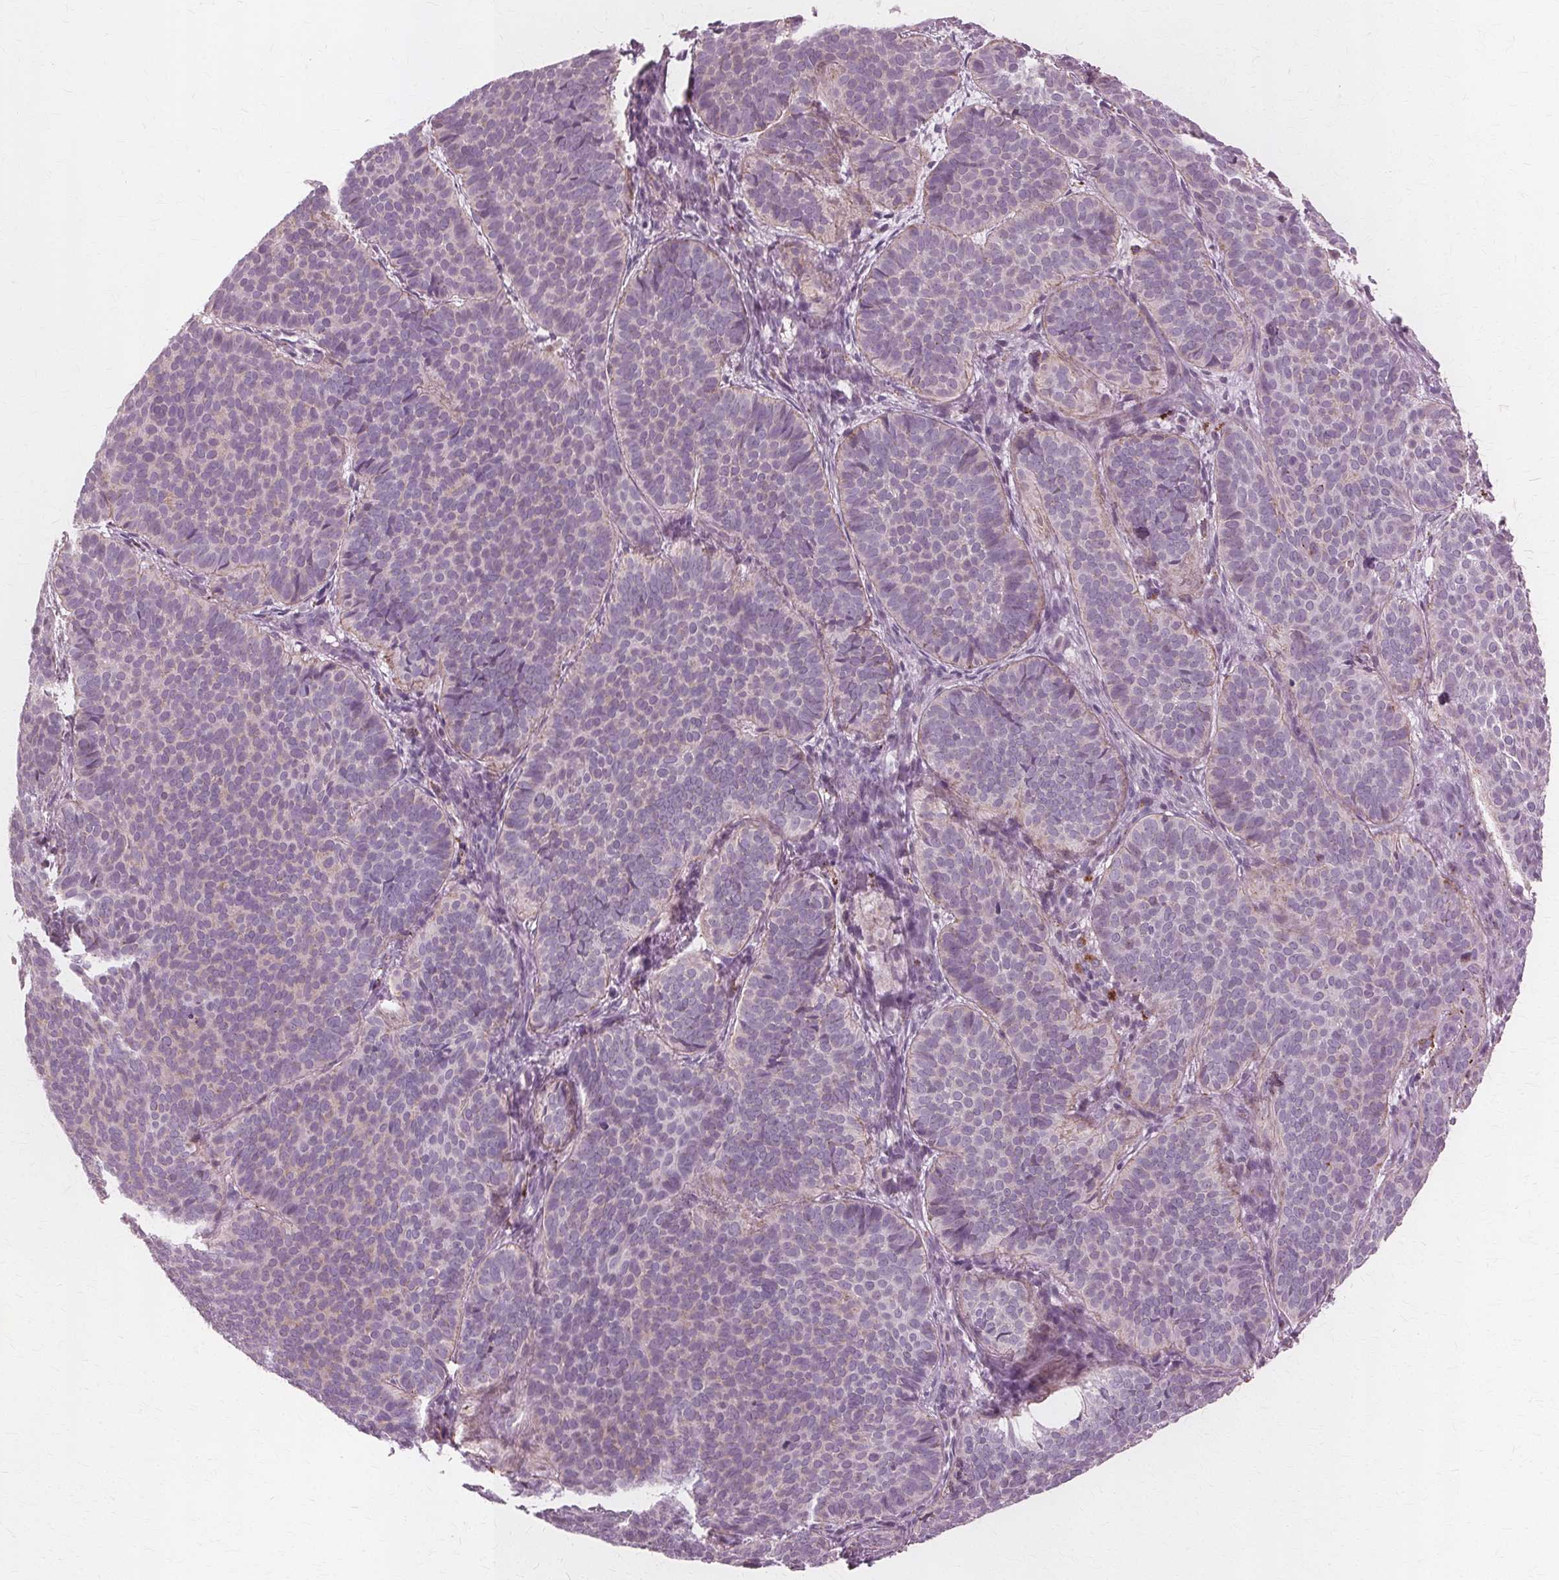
{"staining": {"intensity": "negative", "quantity": "none", "location": "none"}, "tissue": "skin cancer", "cell_type": "Tumor cells", "image_type": "cancer", "snomed": [{"axis": "morphology", "description": "Basal cell carcinoma"}, {"axis": "topography", "description": "Skin"}], "caption": "A high-resolution histopathology image shows IHC staining of basal cell carcinoma (skin), which reveals no significant positivity in tumor cells. (IHC, brightfield microscopy, high magnification).", "gene": "DNASE2", "patient": {"sex": "male", "age": 57}}